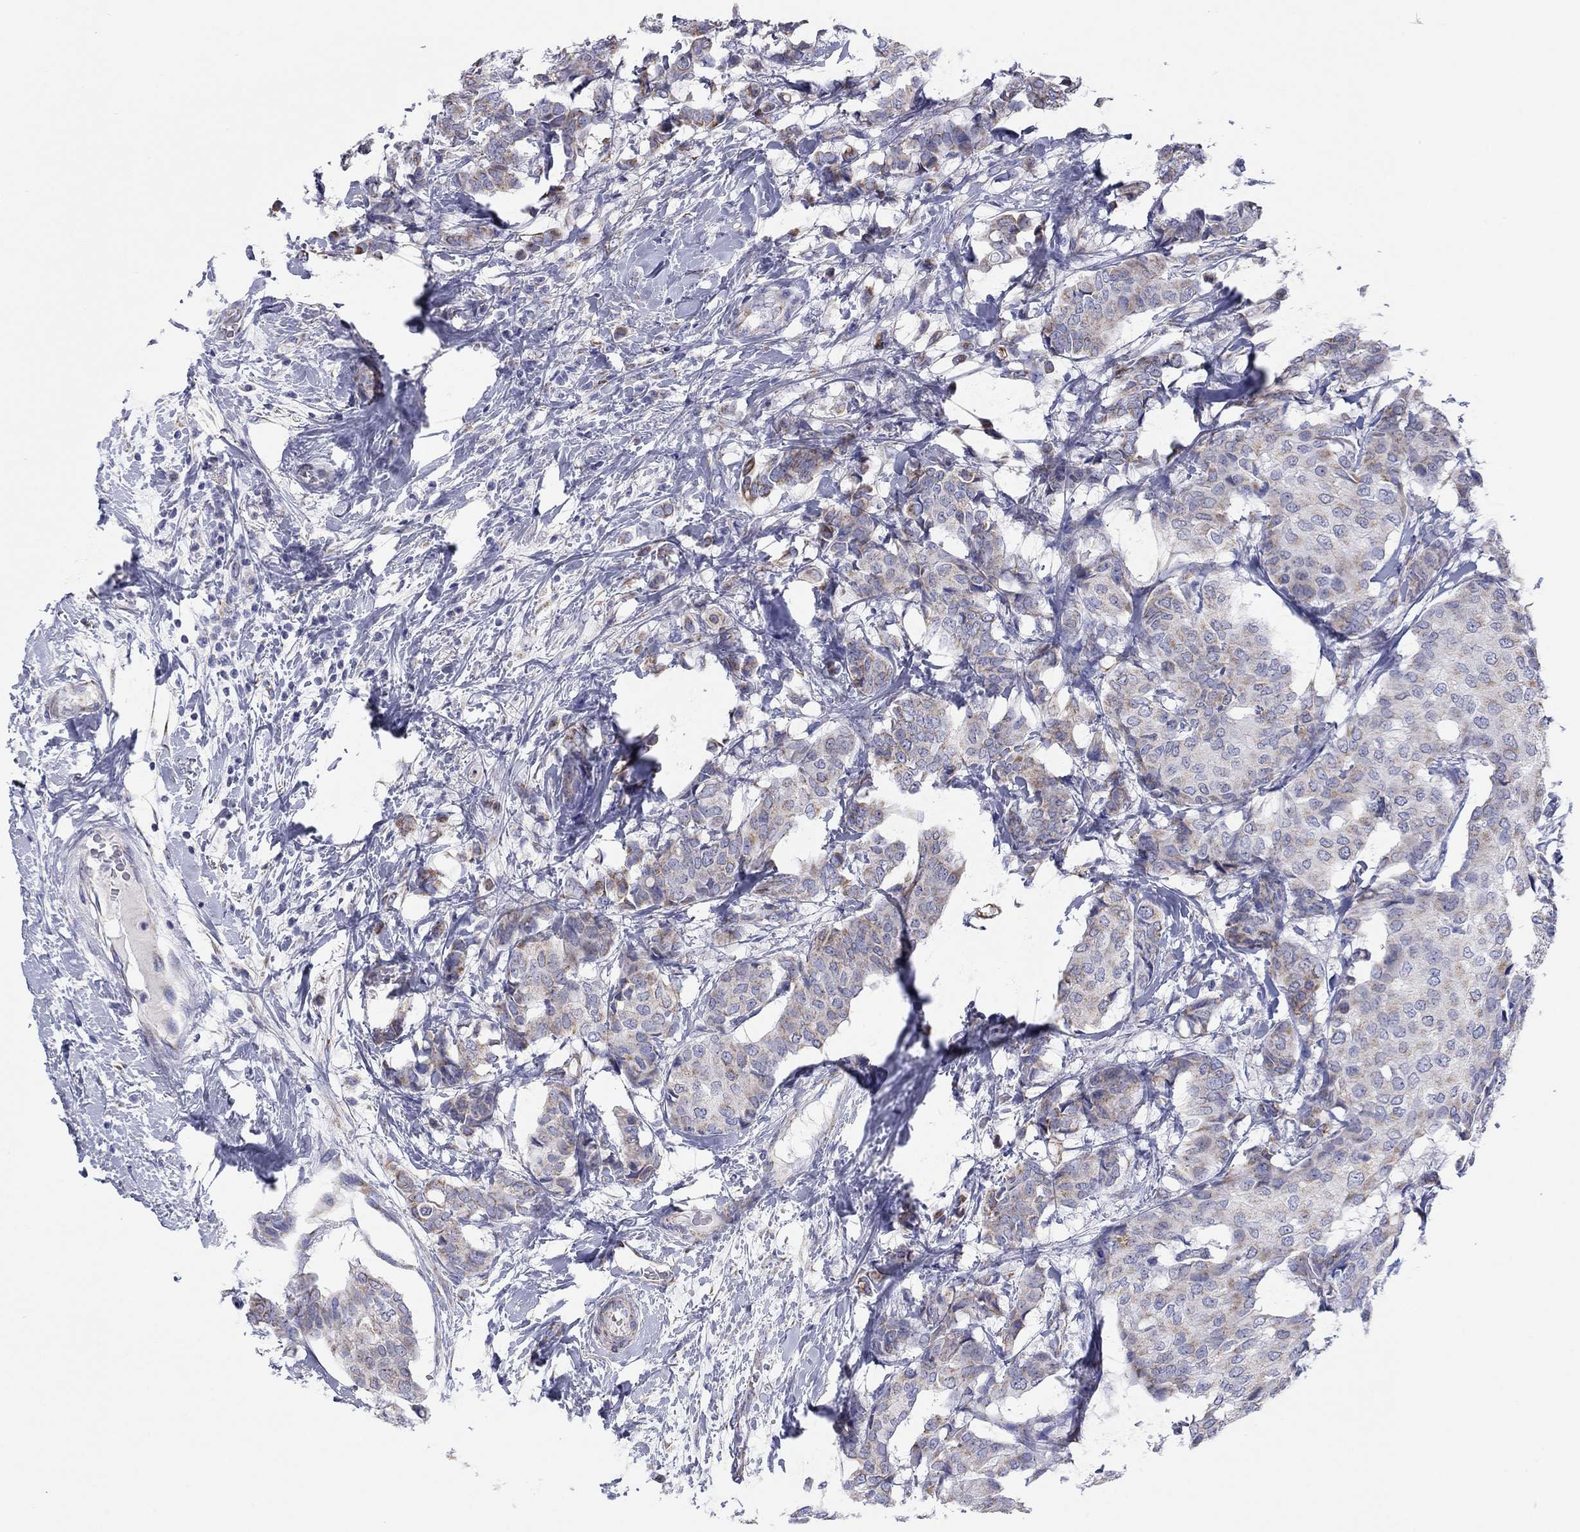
{"staining": {"intensity": "strong", "quantity": "<25%", "location": "cytoplasmic/membranous"}, "tissue": "breast cancer", "cell_type": "Tumor cells", "image_type": "cancer", "snomed": [{"axis": "morphology", "description": "Duct carcinoma"}, {"axis": "topography", "description": "Breast"}], "caption": "Immunohistochemistry of infiltrating ductal carcinoma (breast) displays medium levels of strong cytoplasmic/membranous positivity in approximately <25% of tumor cells.", "gene": "MGST3", "patient": {"sex": "female", "age": 75}}